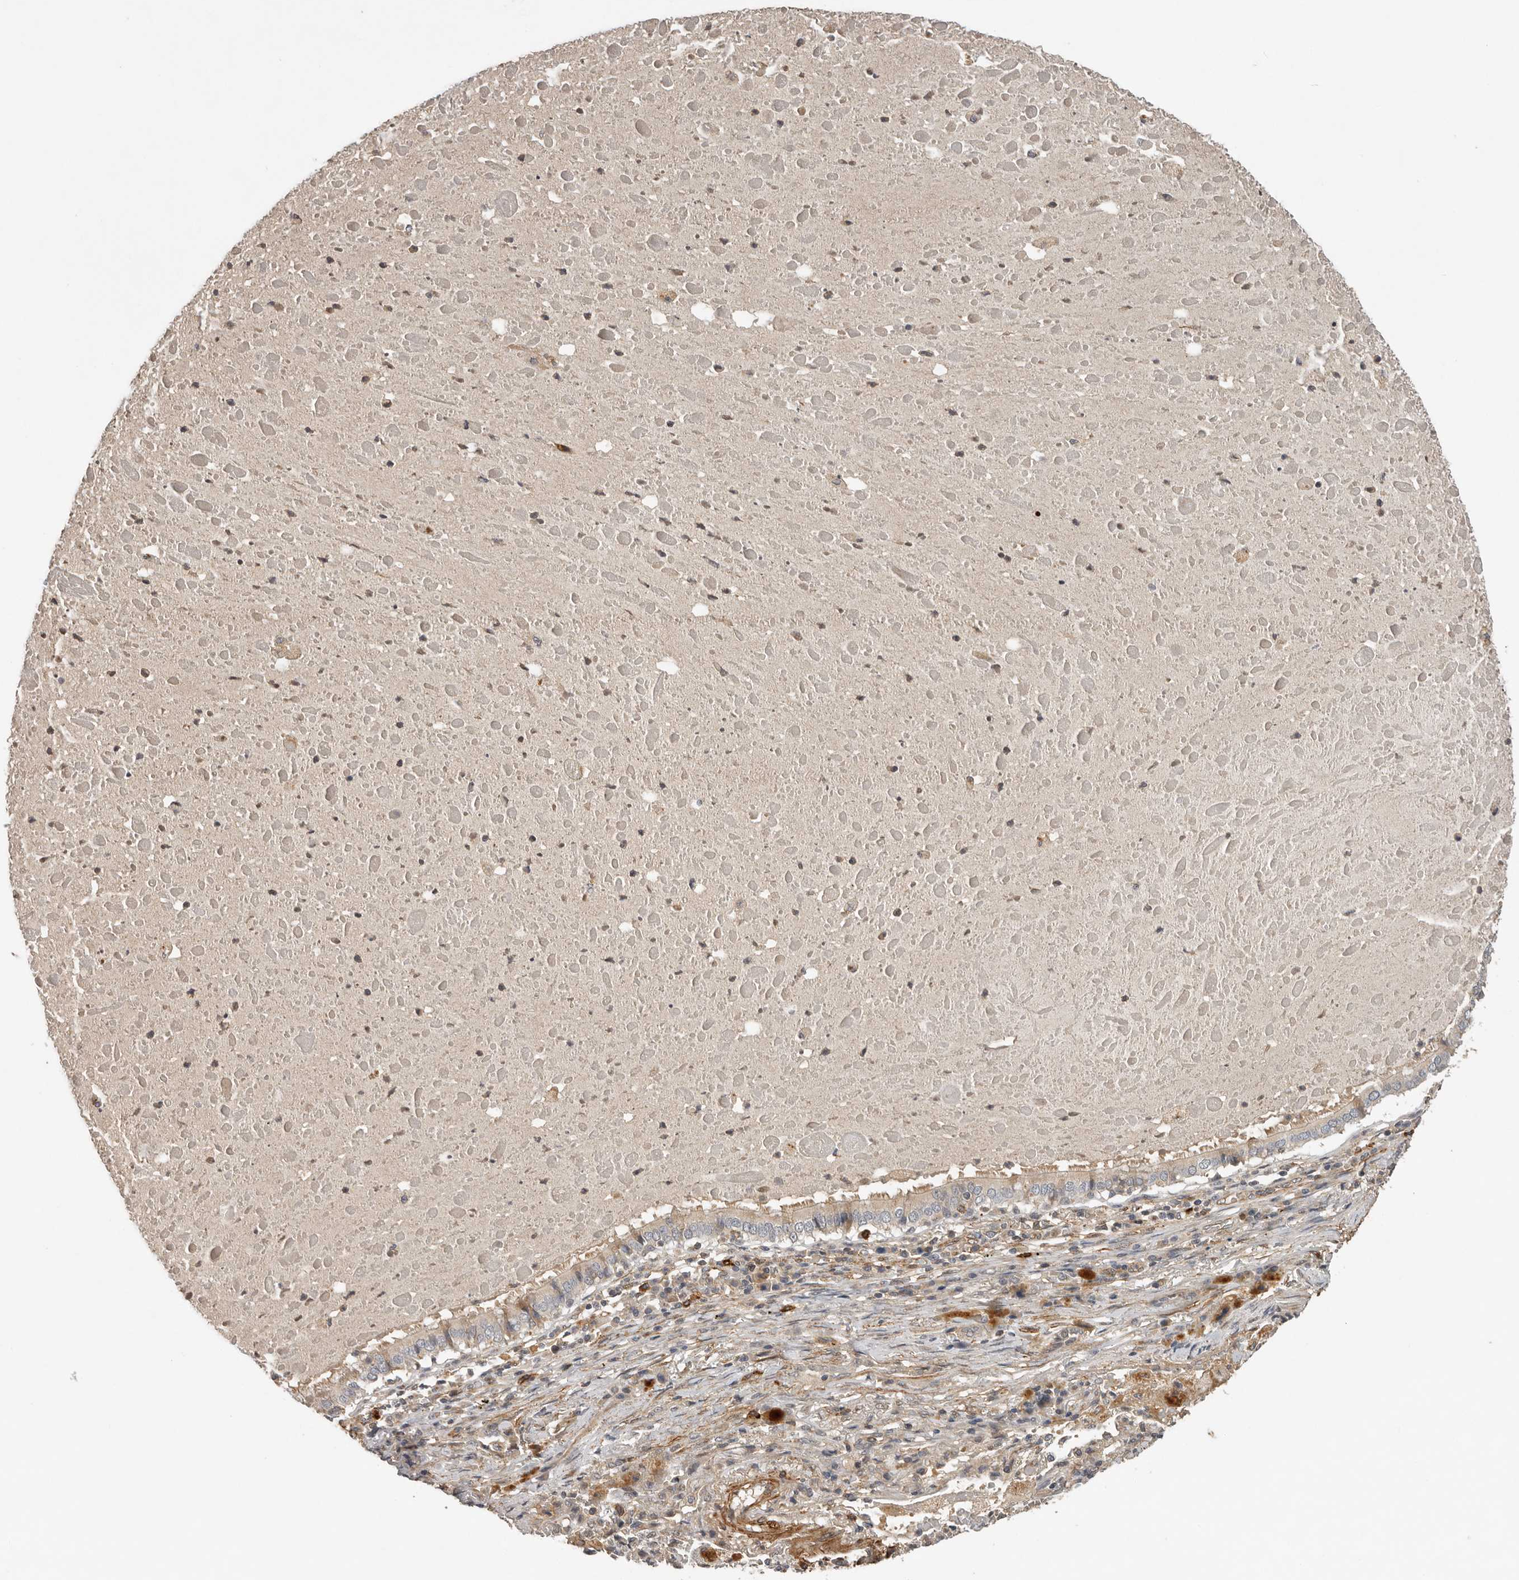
{"staining": {"intensity": "weak", "quantity": "<25%", "location": "cytoplasmic/membranous"}, "tissue": "lung cancer", "cell_type": "Tumor cells", "image_type": "cancer", "snomed": [{"axis": "morphology", "description": "Squamous cell carcinoma, NOS"}, {"axis": "topography", "description": "Lung"}], "caption": "There is no significant staining in tumor cells of lung cancer (squamous cell carcinoma). (DAB (3,3'-diaminobenzidine) IHC visualized using brightfield microscopy, high magnification).", "gene": "RNF157", "patient": {"sex": "male", "age": 61}}